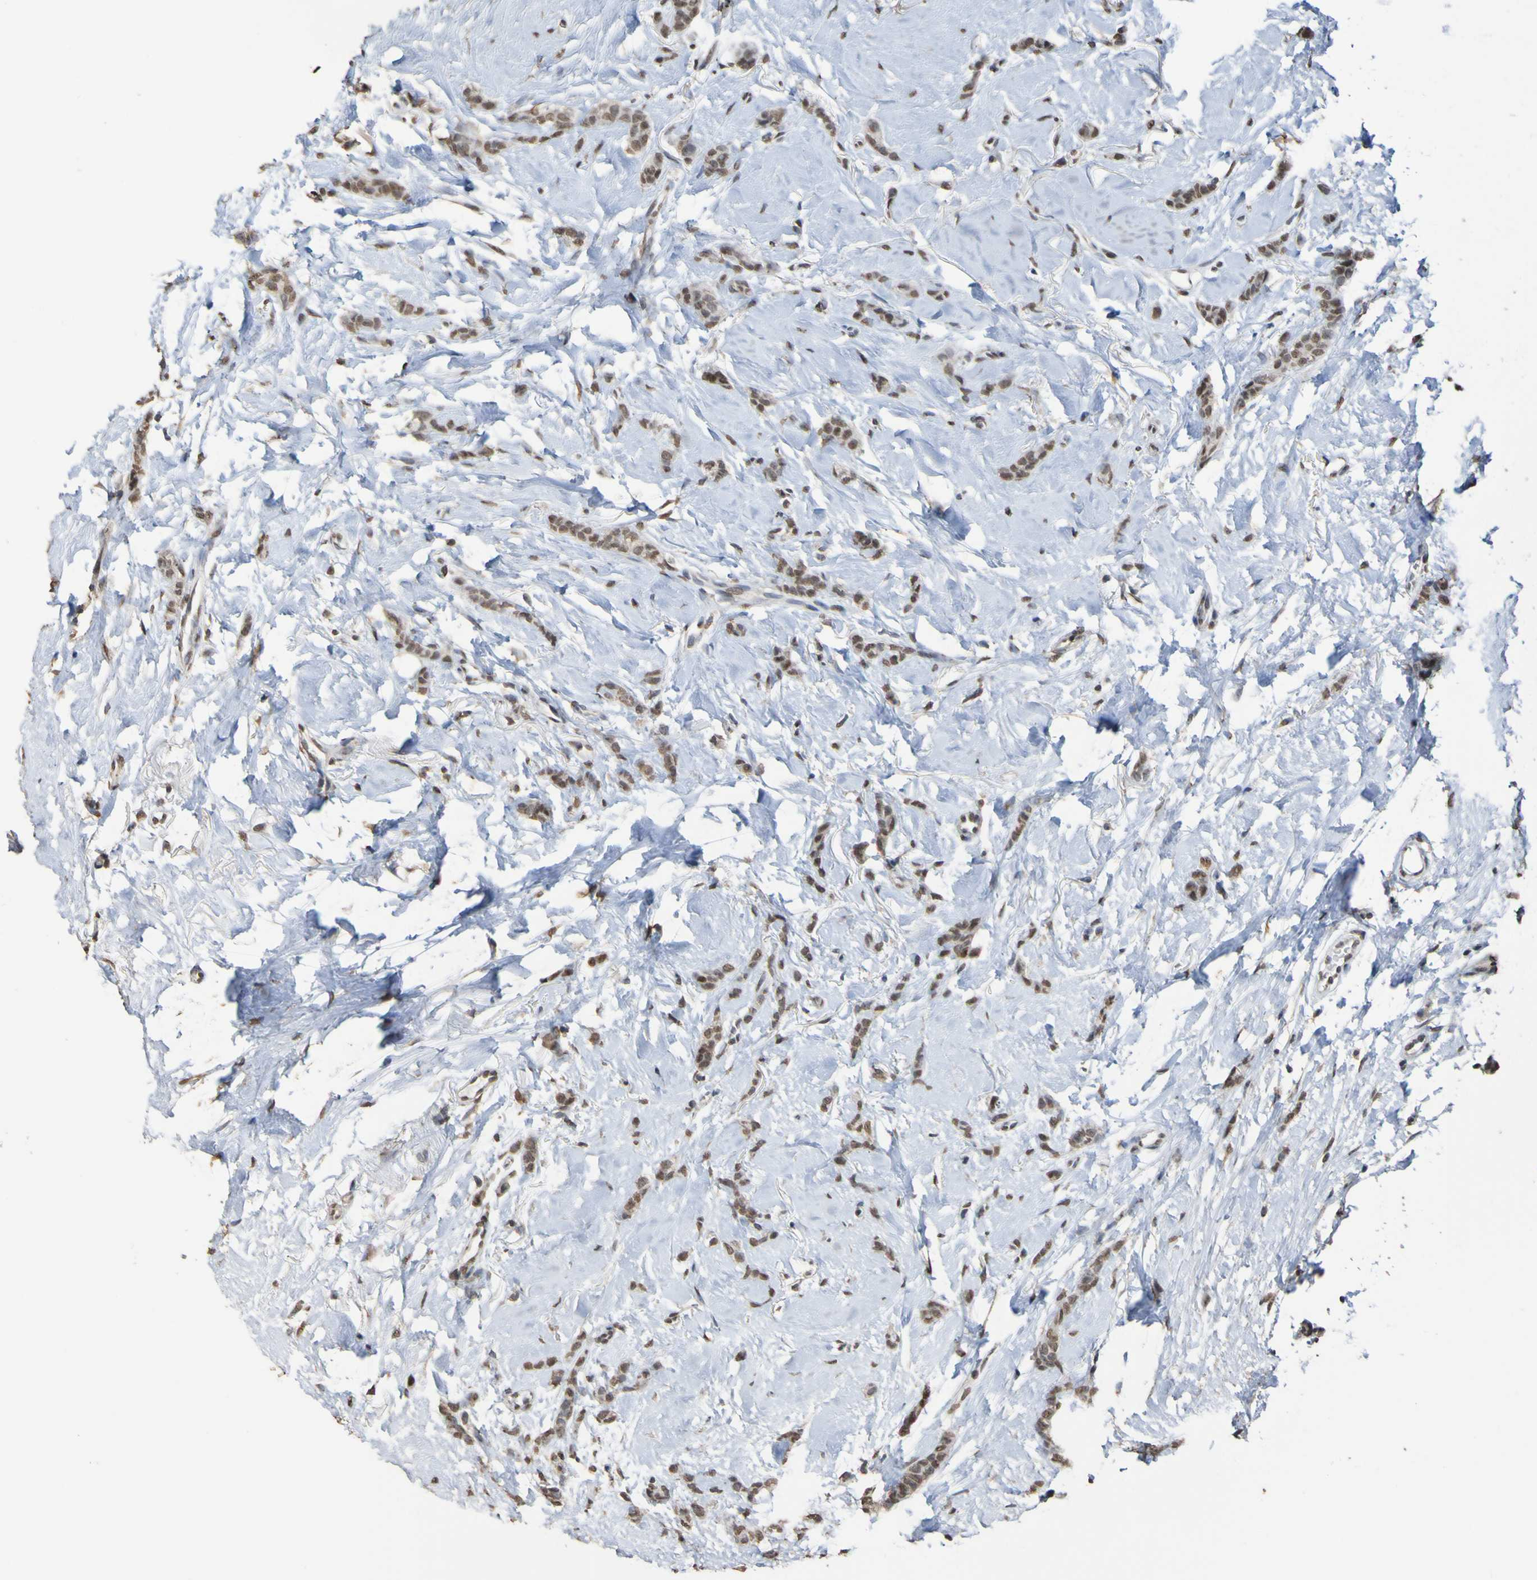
{"staining": {"intensity": "moderate", "quantity": ">75%", "location": "nuclear"}, "tissue": "breast cancer", "cell_type": "Tumor cells", "image_type": "cancer", "snomed": [{"axis": "morphology", "description": "Lobular carcinoma"}, {"axis": "topography", "description": "Skin"}, {"axis": "topography", "description": "Breast"}], "caption": "Immunohistochemical staining of breast lobular carcinoma reveals moderate nuclear protein positivity in about >75% of tumor cells. The protein is stained brown, and the nuclei are stained in blue (DAB (3,3'-diaminobenzidine) IHC with brightfield microscopy, high magnification).", "gene": "ALKBH2", "patient": {"sex": "female", "age": 46}}